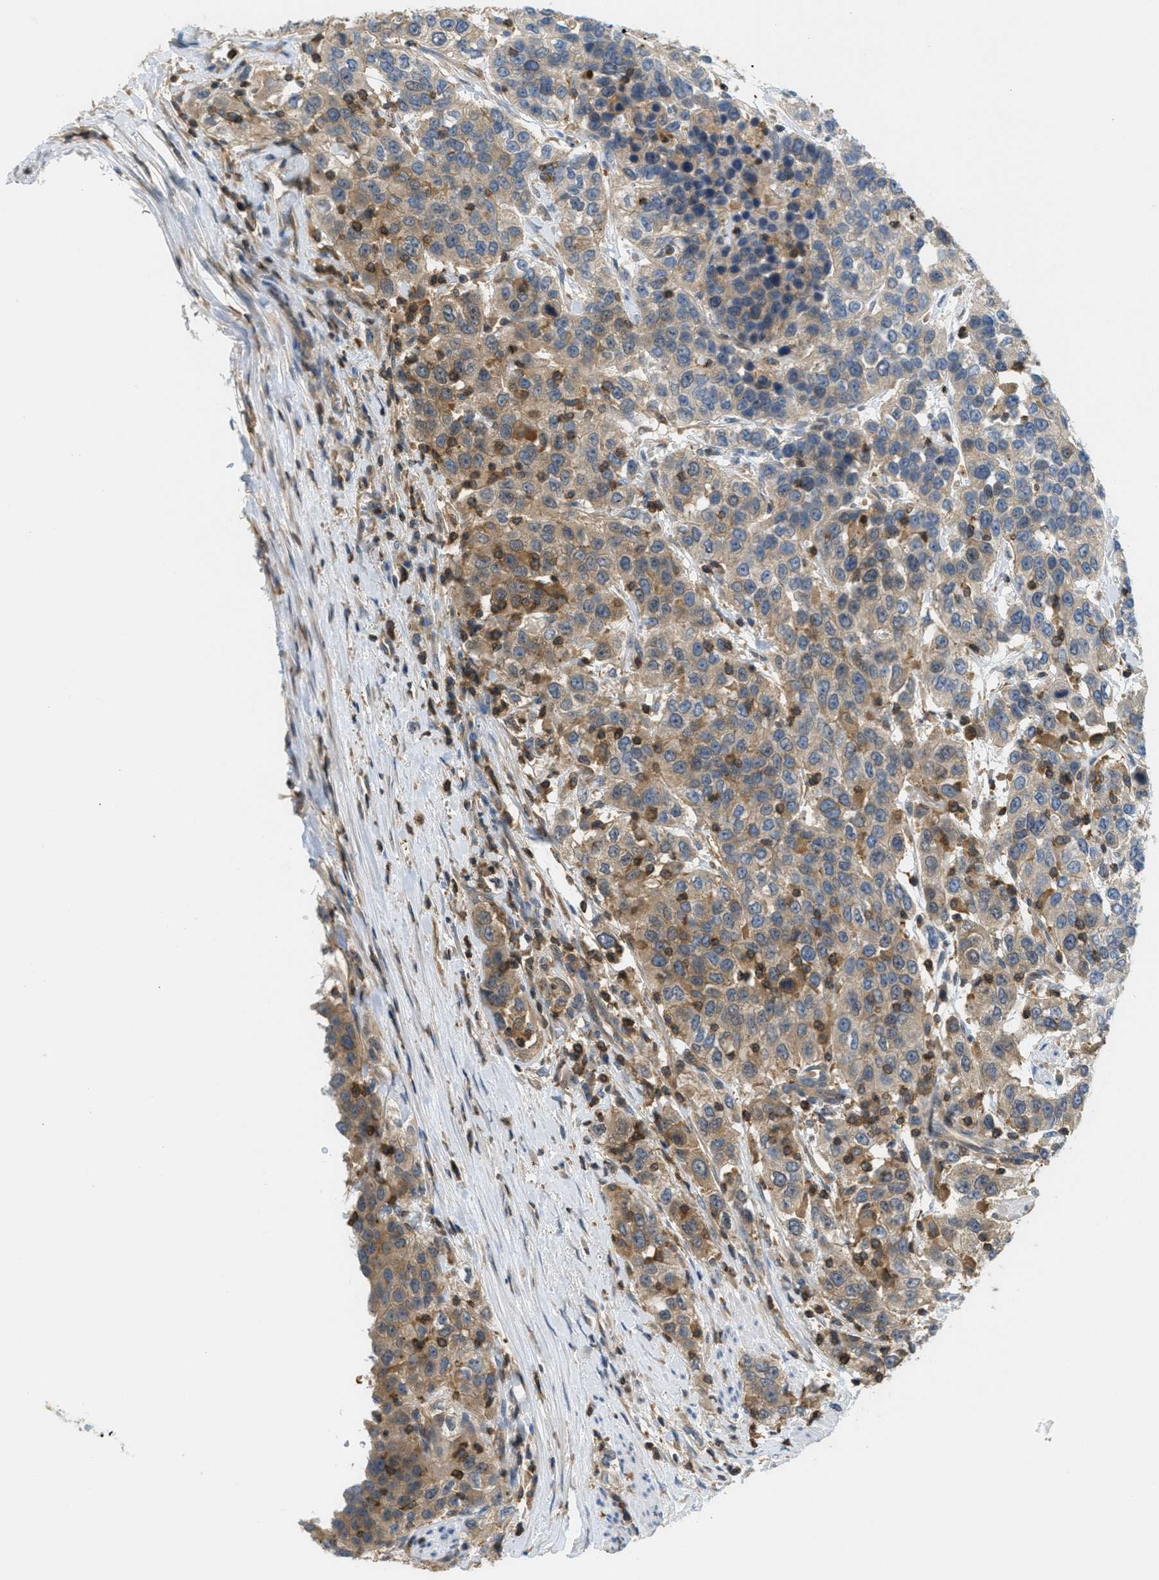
{"staining": {"intensity": "weak", "quantity": "25%-75%", "location": "cytoplasmic/membranous"}, "tissue": "urothelial cancer", "cell_type": "Tumor cells", "image_type": "cancer", "snomed": [{"axis": "morphology", "description": "Urothelial carcinoma, High grade"}, {"axis": "topography", "description": "Urinary bladder"}], "caption": "Human high-grade urothelial carcinoma stained with a brown dye demonstrates weak cytoplasmic/membranous positive positivity in approximately 25%-75% of tumor cells.", "gene": "GRIK2", "patient": {"sex": "female", "age": 80}}